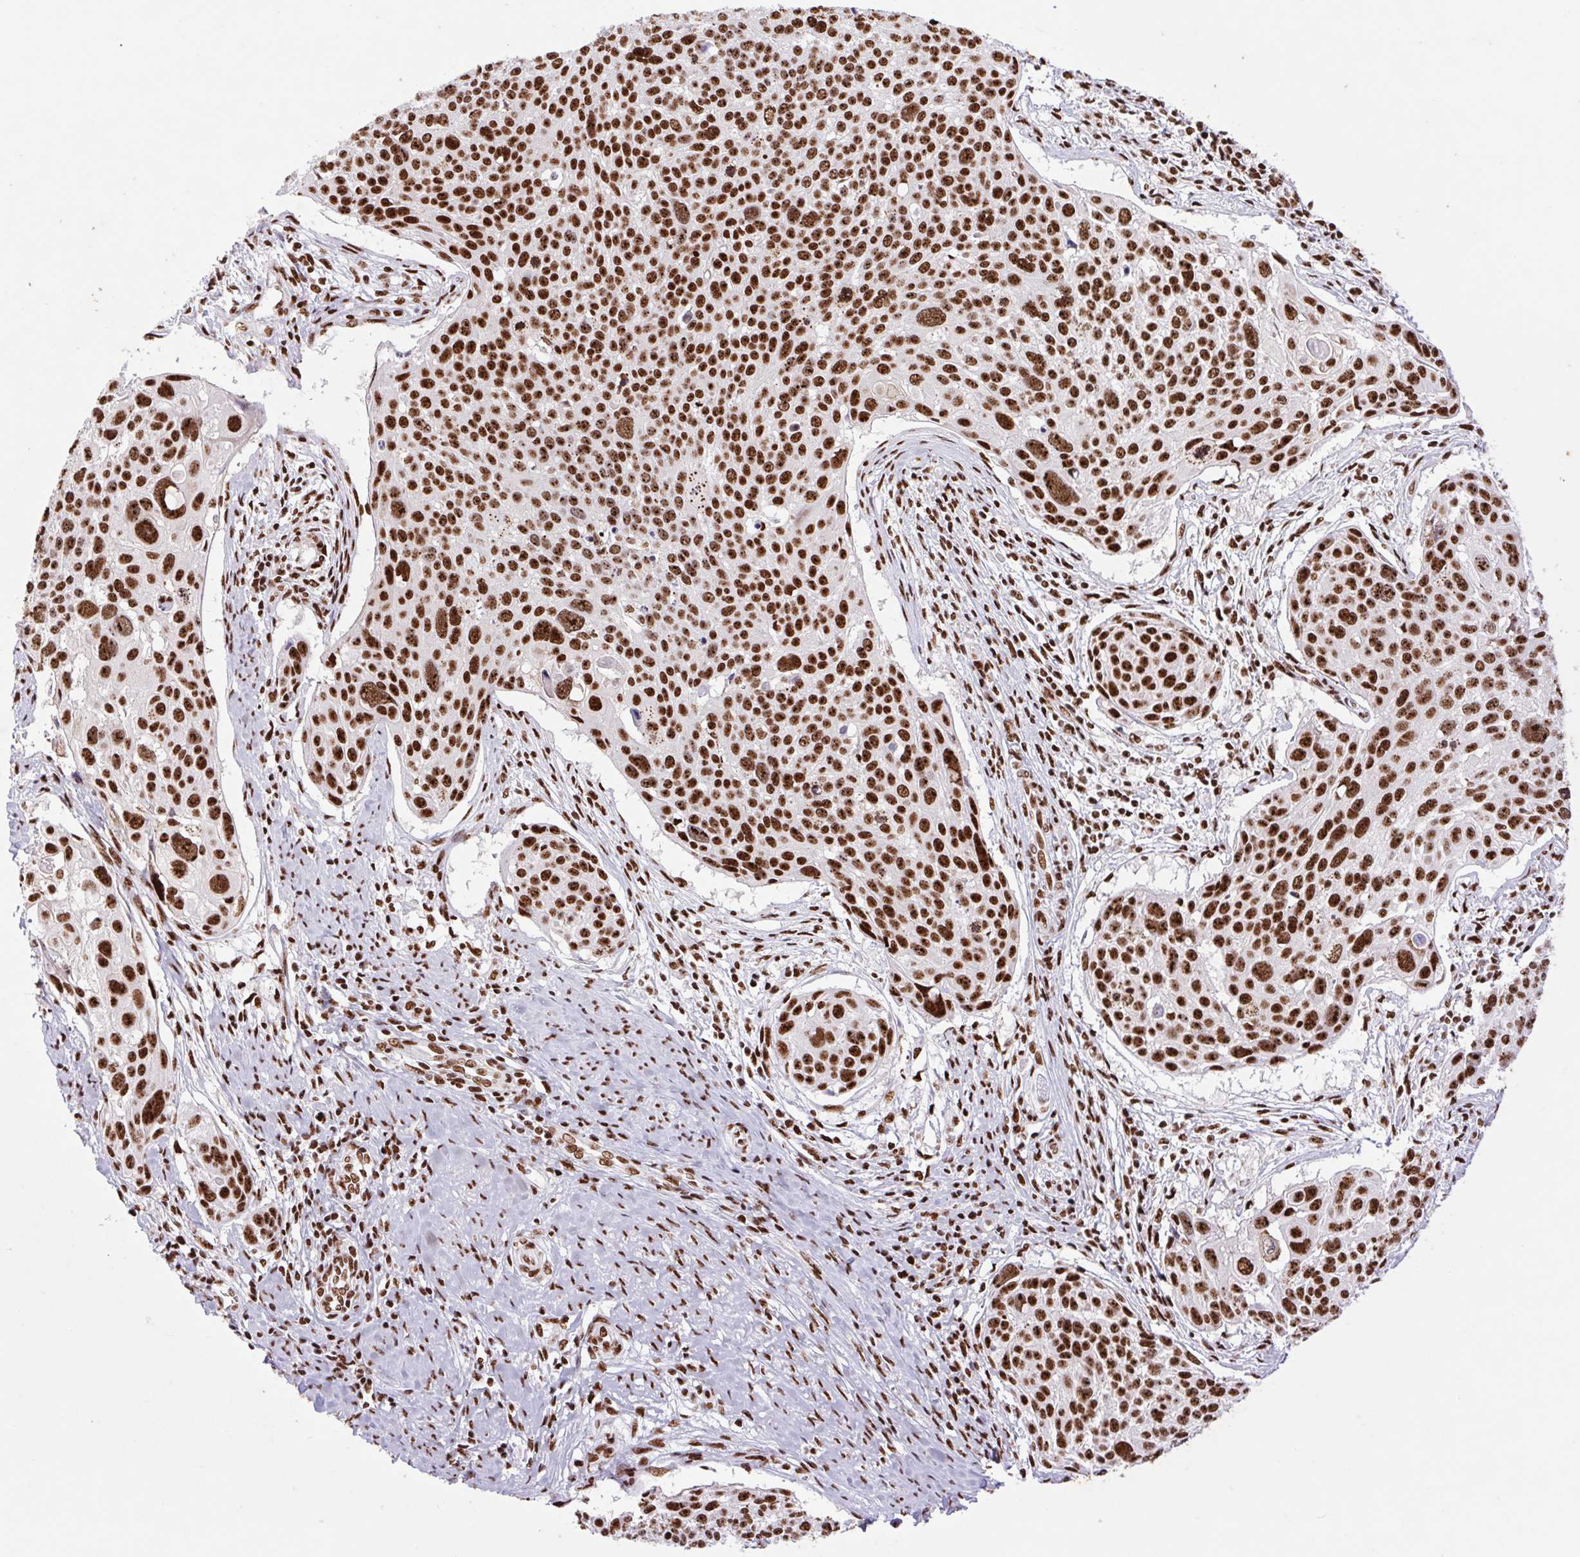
{"staining": {"intensity": "strong", "quantity": ">75%", "location": "nuclear"}, "tissue": "cervical cancer", "cell_type": "Tumor cells", "image_type": "cancer", "snomed": [{"axis": "morphology", "description": "Squamous cell carcinoma, NOS"}, {"axis": "topography", "description": "Cervix"}], "caption": "This image exhibits IHC staining of cervical cancer (squamous cell carcinoma), with high strong nuclear positivity in approximately >75% of tumor cells.", "gene": "LDLRAD4", "patient": {"sex": "female", "age": 39}}